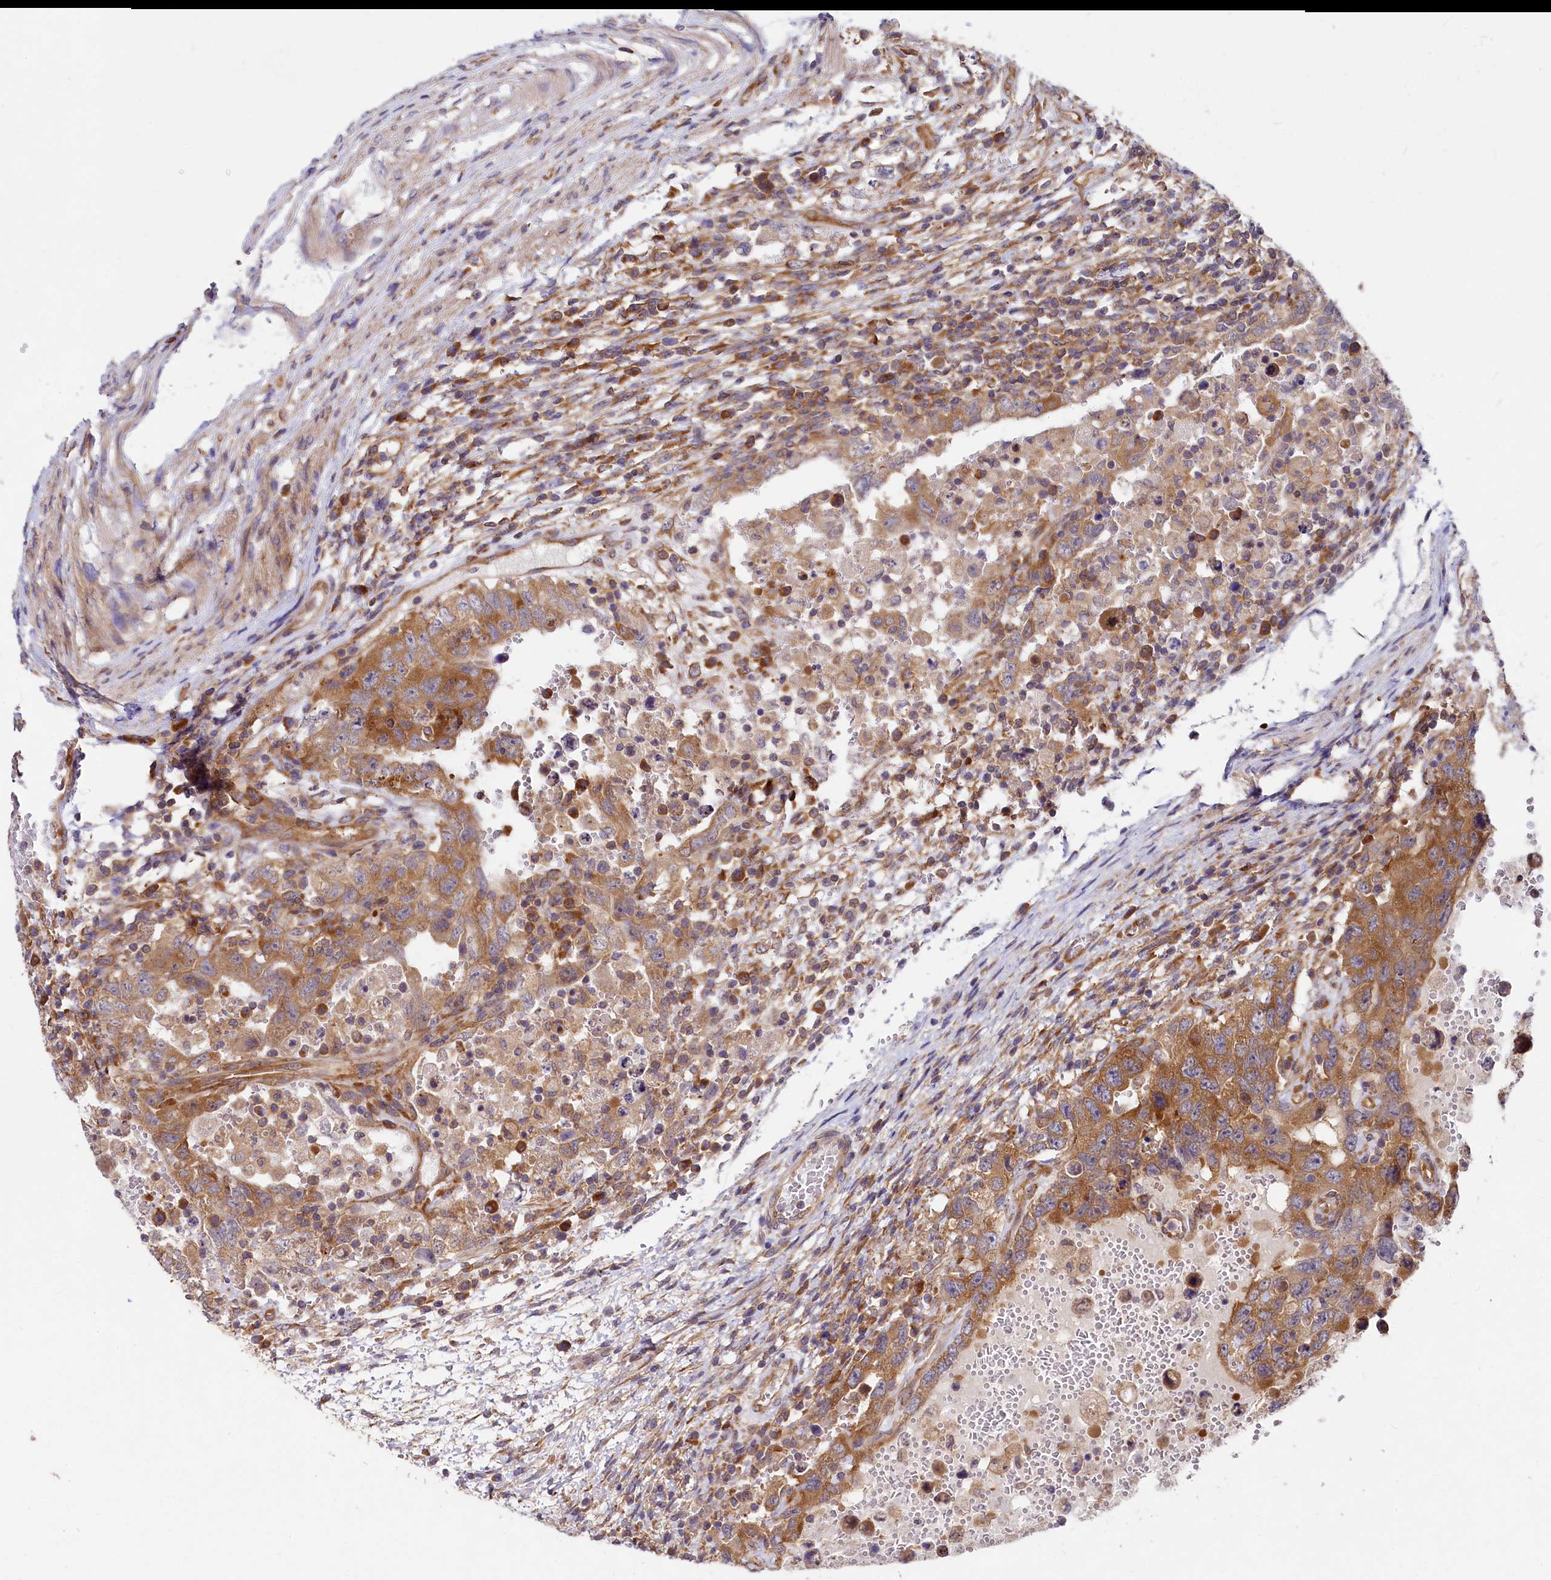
{"staining": {"intensity": "moderate", "quantity": ">75%", "location": "cytoplasmic/membranous"}, "tissue": "testis cancer", "cell_type": "Tumor cells", "image_type": "cancer", "snomed": [{"axis": "morphology", "description": "Carcinoma, Embryonal, NOS"}, {"axis": "topography", "description": "Testis"}], "caption": "Moderate cytoplasmic/membranous positivity for a protein is seen in about >75% of tumor cells of testis cancer using immunohistochemistry.", "gene": "EIF2B2", "patient": {"sex": "male", "age": 26}}